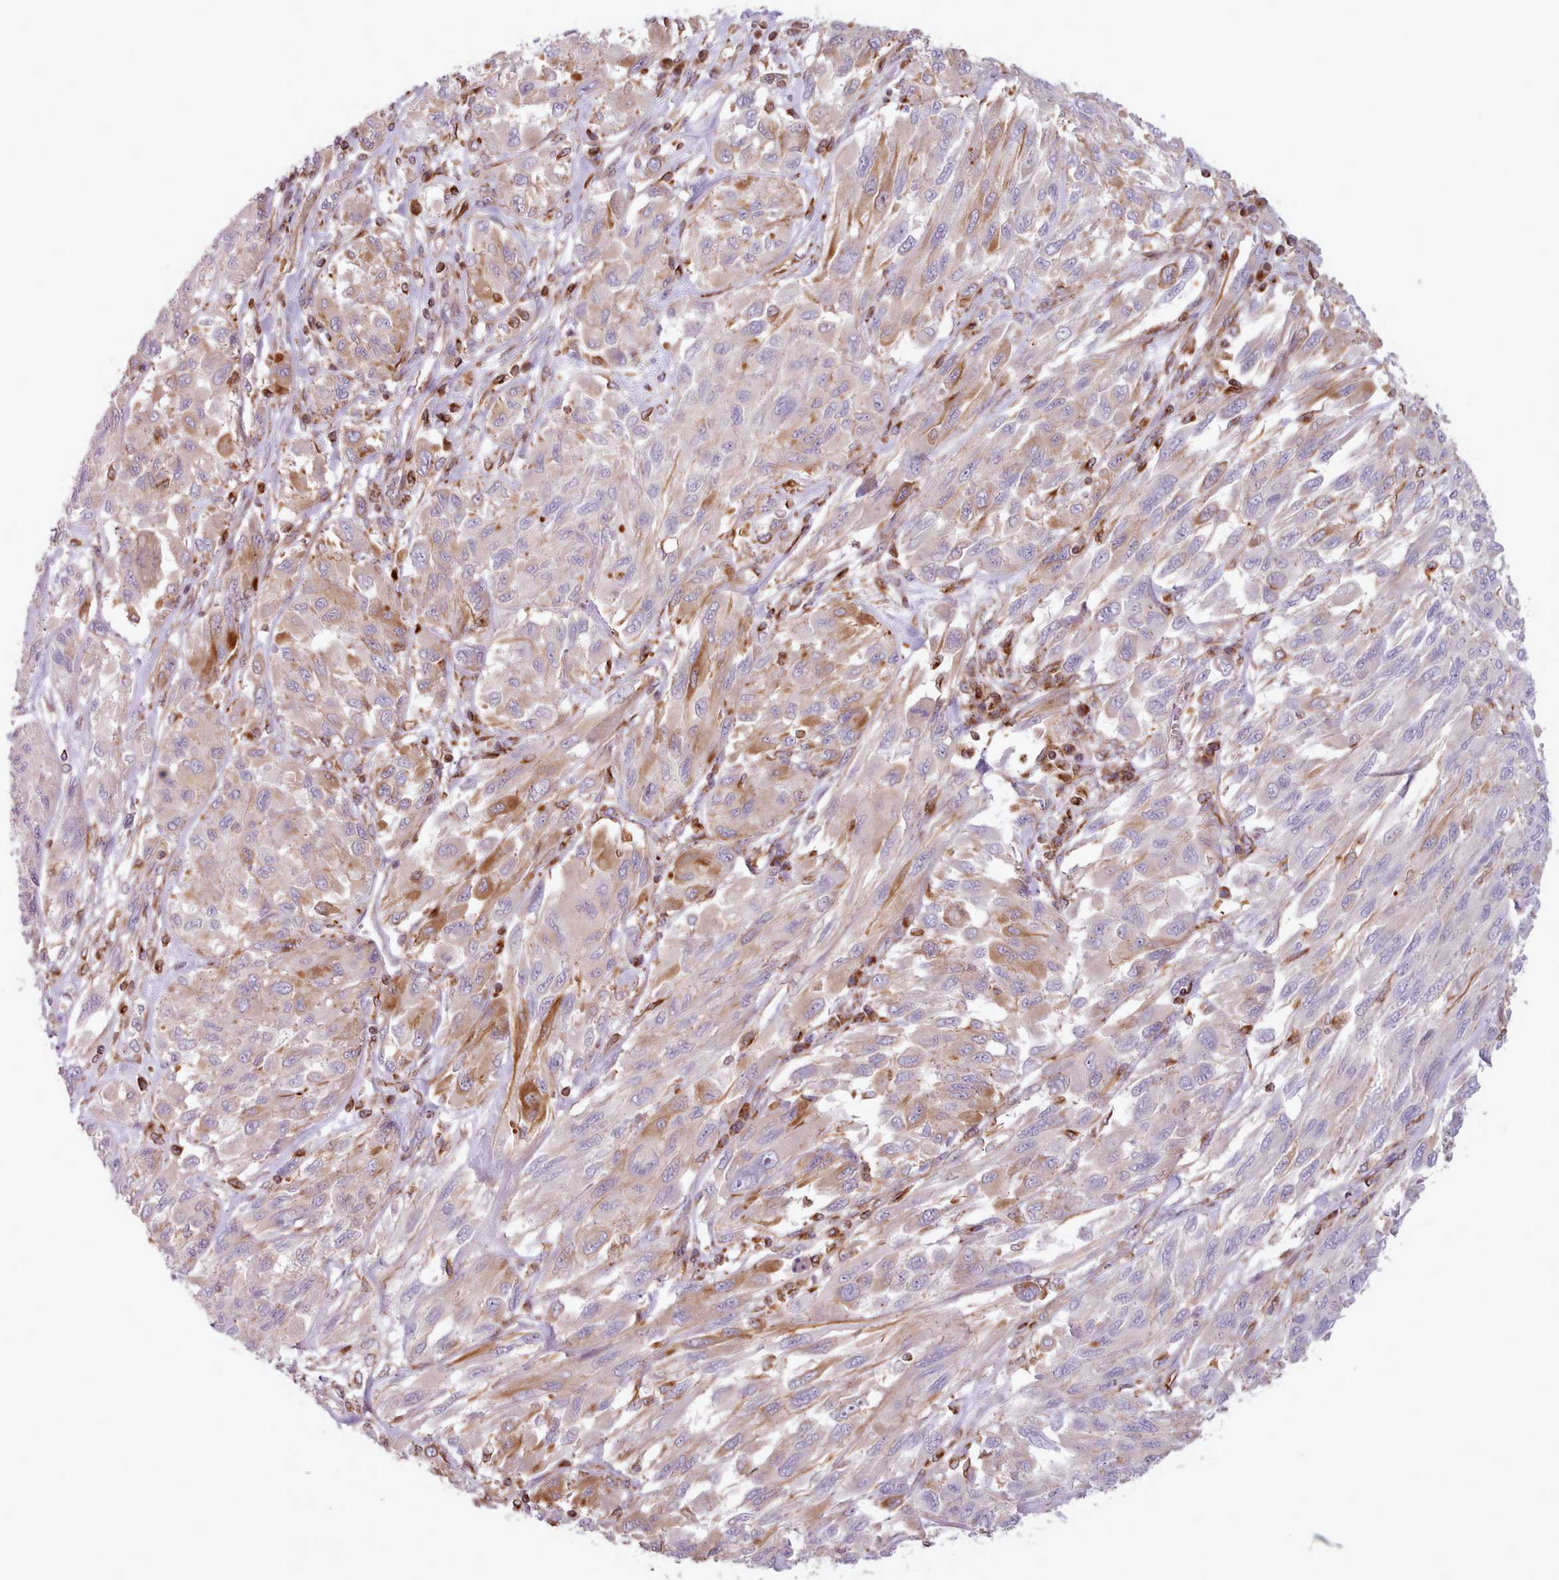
{"staining": {"intensity": "moderate", "quantity": "<25%", "location": "cytoplasmic/membranous"}, "tissue": "melanoma", "cell_type": "Tumor cells", "image_type": "cancer", "snomed": [{"axis": "morphology", "description": "Malignant melanoma, NOS"}, {"axis": "topography", "description": "Skin"}], "caption": "The micrograph demonstrates staining of malignant melanoma, revealing moderate cytoplasmic/membranous protein positivity (brown color) within tumor cells. The staining was performed using DAB to visualize the protein expression in brown, while the nuclei were stained in blue with hematoxylin (Magnification: 20x).", "gene": "CRYBG1", "patient": {"sex": "female", "age": 91}}